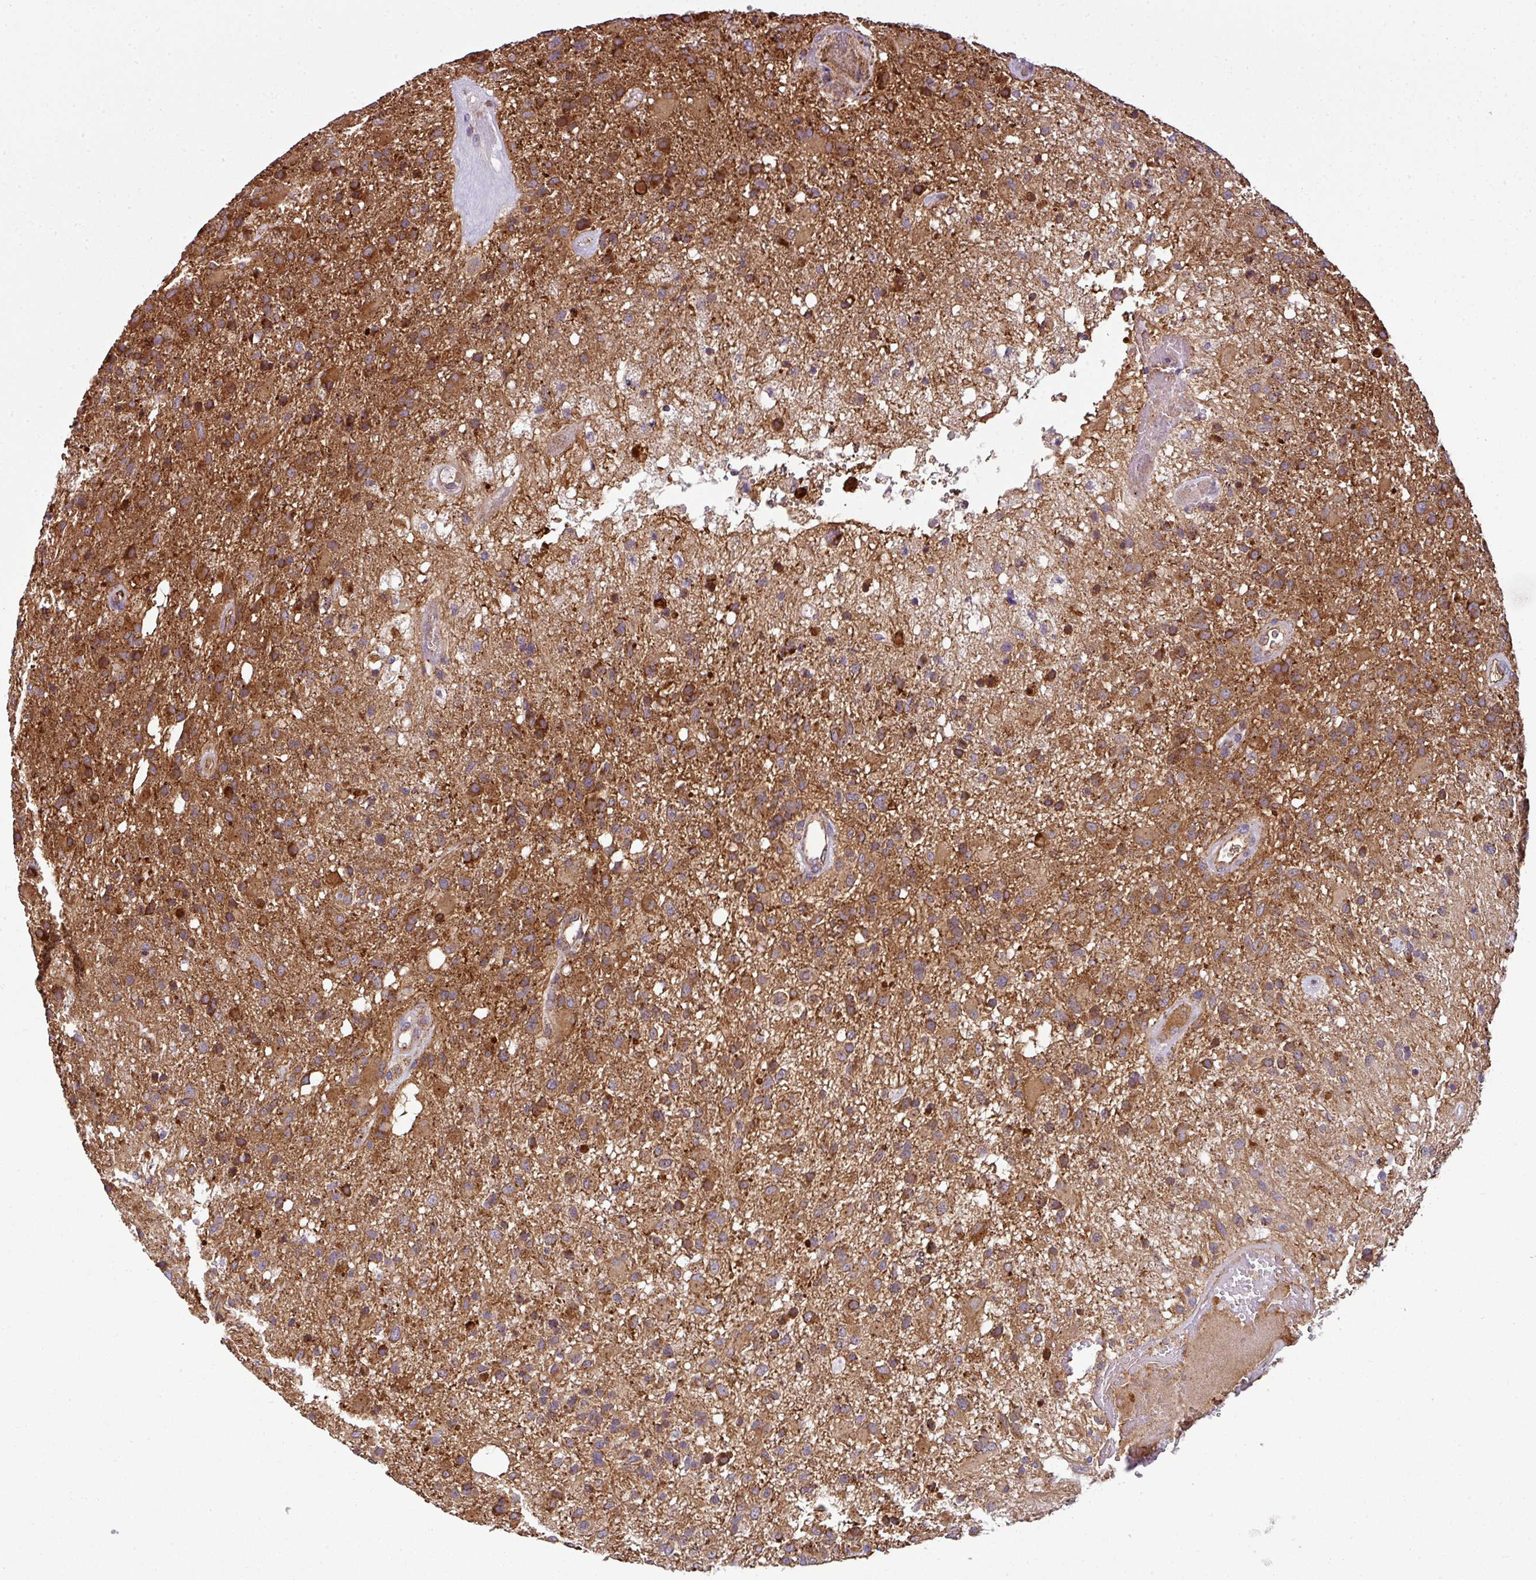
{"staining": {"intensity": "strong", "quantity": ">75%", "location": "cytoplasmic/membranous"}, "tissue": "glioma", "cell_type": "Tumor cells", "image_type": "cancer", "snomed": [{"axis": "morphology", "description": "Glioma, malignant, High grade"}, {"axis": "topography", "description": "Brain"}], "caption": "A micrograph of human glioma stained for a protein shows strong cytoplasmic/membranous brown staining in tumor cells.", "gene": "PRELID3B", "patient": {"sex": "female", "age": 74}}